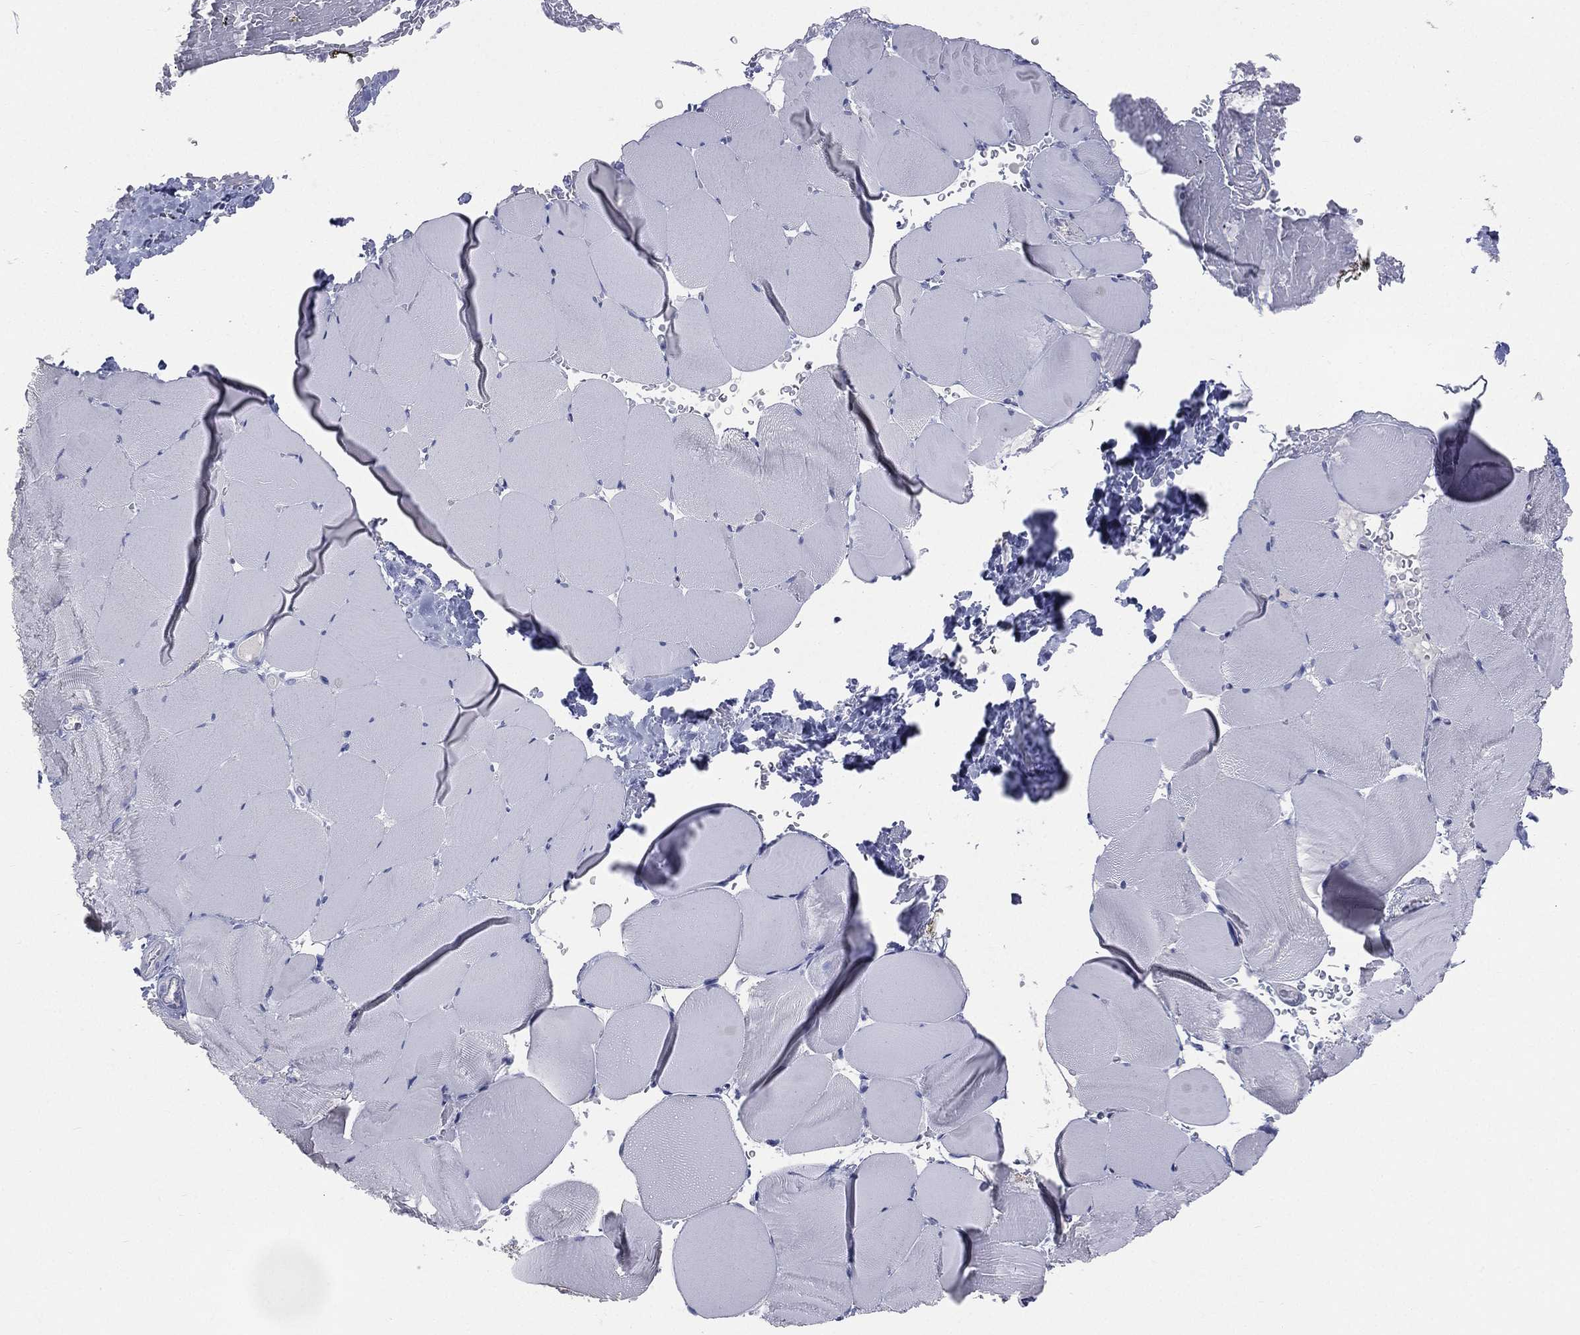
{"staining": {"intensity": "negative", "quantity": "none", "location": "none"}, "tissue": "skeletal muscle", "cell_type": "Myocytes", "image_type": "normal", "snomed": [{"axis": "morphology", "description": "Normal tissue, NOS"}, {"axis": "topography", "description": "Skeletal muscle"}], "caption": "A micrograph of human skeletal muscle is negative for staining in myocytes. (Stains: DAB immunohistochemistry with hematoxylin counter stain, Microscopy: brightfield microscopy at high magnification).", "gene": "STK31", "patient": {"sex": "female", "age": 37}}